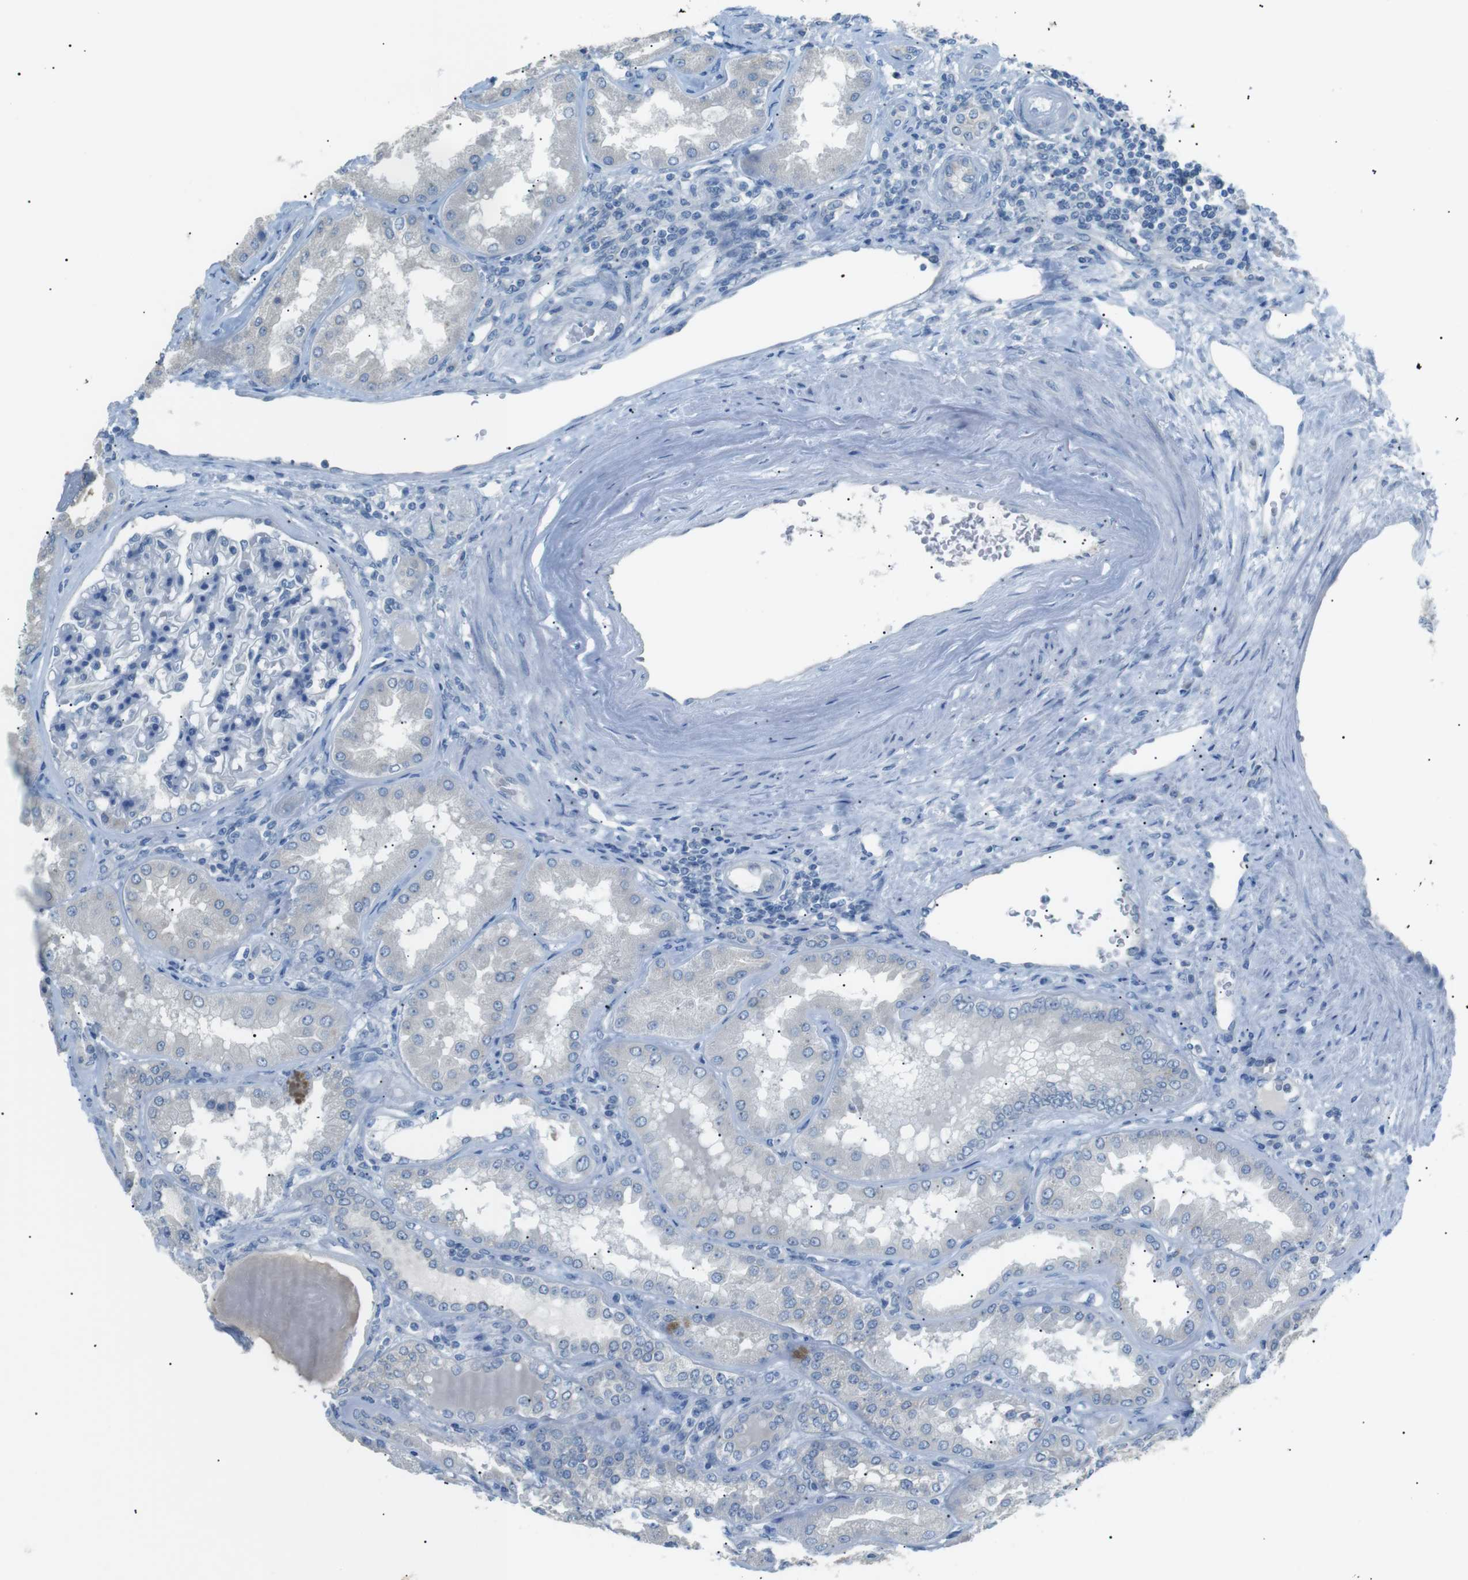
{"staining": {"intensity": "negative", "quantity": "none", "location": "none"}, "tissue": "kidney", "cell_type": "Cells in glomeruli", "image_type": "normal", "snomed": [{"axis": "morphology", "description": "Normal tissue, NOS"}, {"axis": "topography", "description": "Kidney"}], "caption": "Cells in glomeruli are negative for protein expression in unremarkable human kidney. The staining was performed using DAB (3,3'-diaminobenzidine) to visualize the protein expression in brown, while the nuclei were stained in blue with hematoxylin (Magnification: 20x).", "gene": "CDH26", "patient": {"sex": "female", "age": 56}}